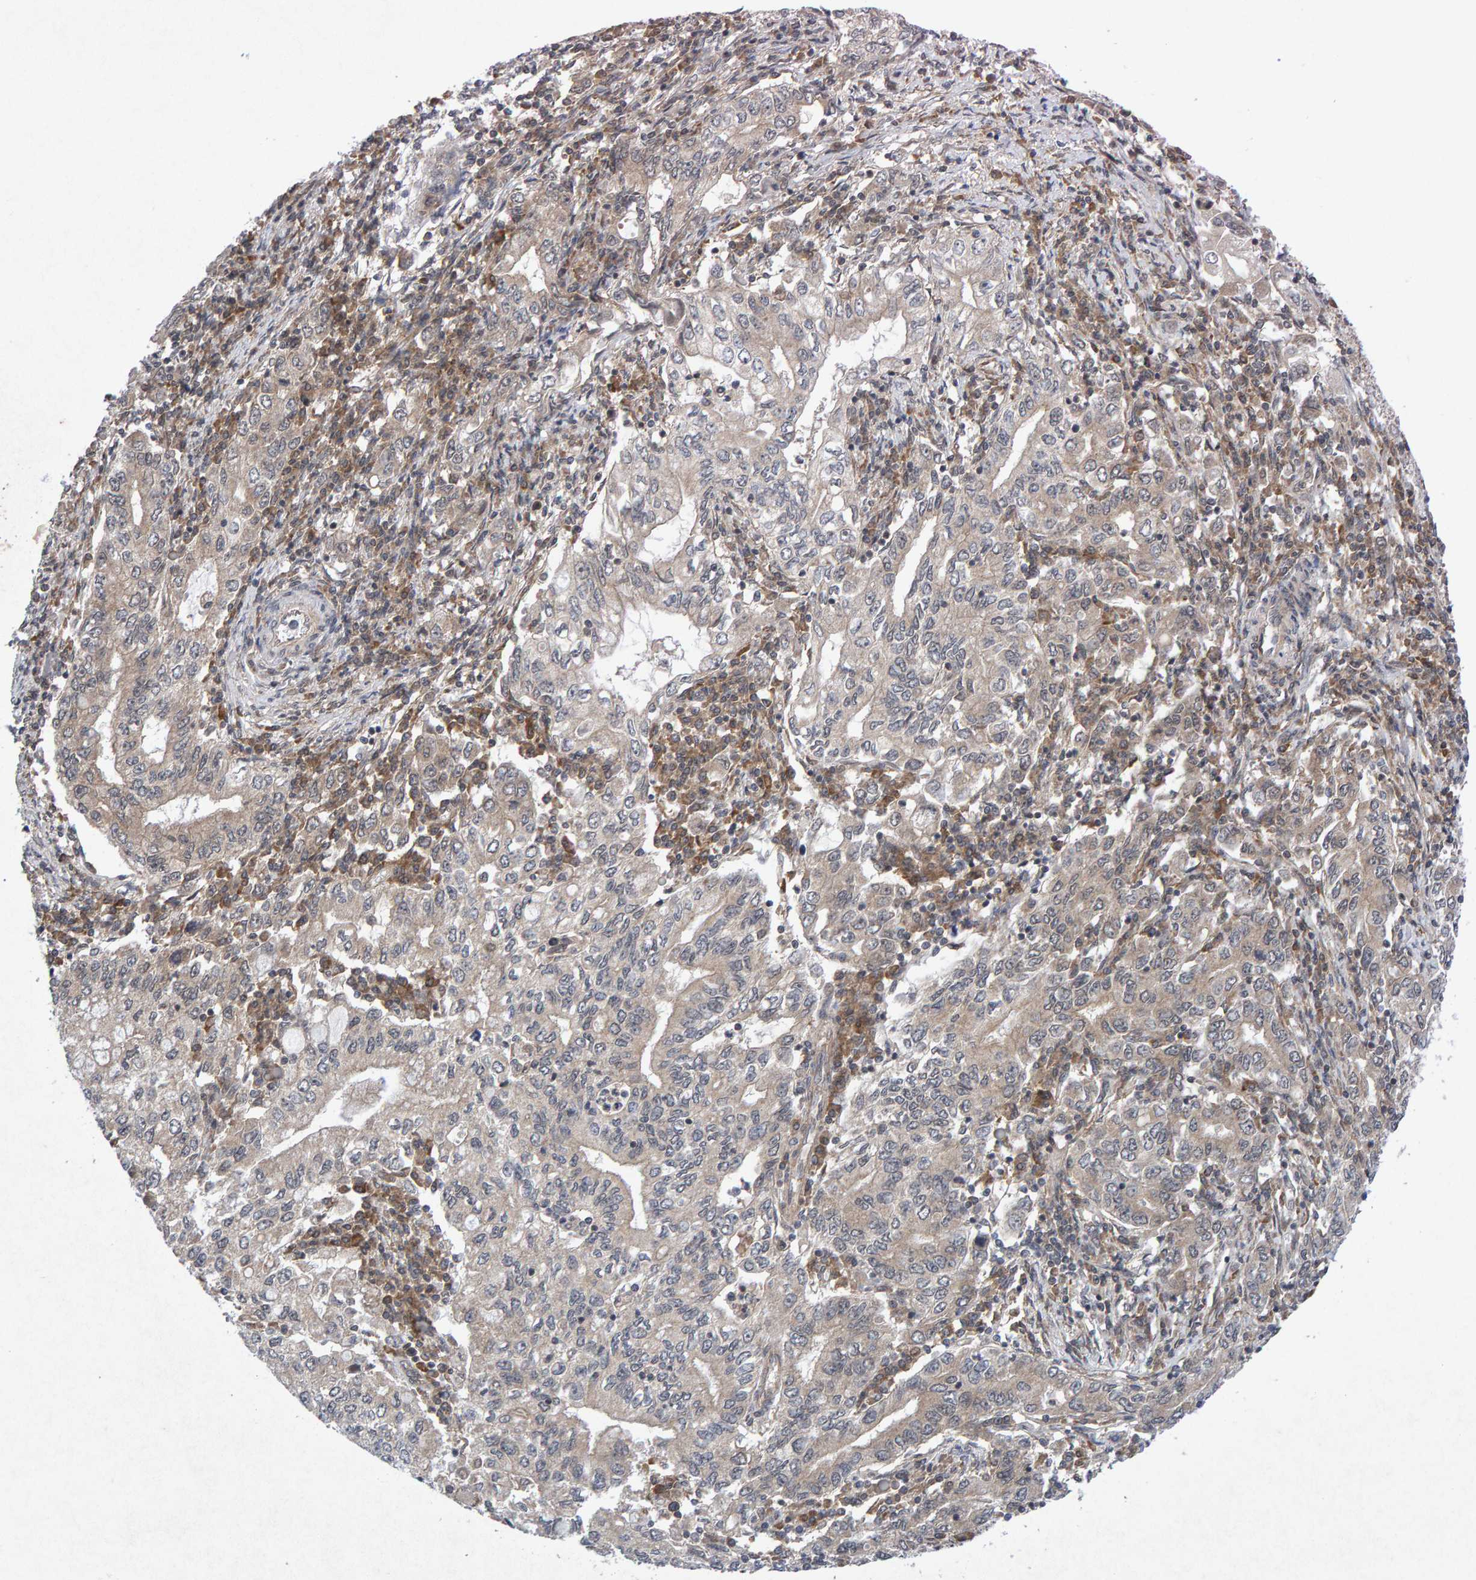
{"staining": {"intensity": "weak", "quantity": ">75%", "location": "cytoplasmic/membranous"}, "tissue": "stomach cancer", "cell_type": "Tumor cells", "image_type": "cancer", "snomed": [{"axis": "morphology", "description": "Adenocarcinoma, NOS"}, {"axis": "topography", "description": "Stomach, lower"}], "caption": "Stomach cancer (adenocarcinoma) tissue exhibits weak cytoplasmic/membranous staining in about >75% of tumor cells, visualized by immunohistochemistry.", "gene": "CDH2", "patient": {"sex": "female", "age": 72}}